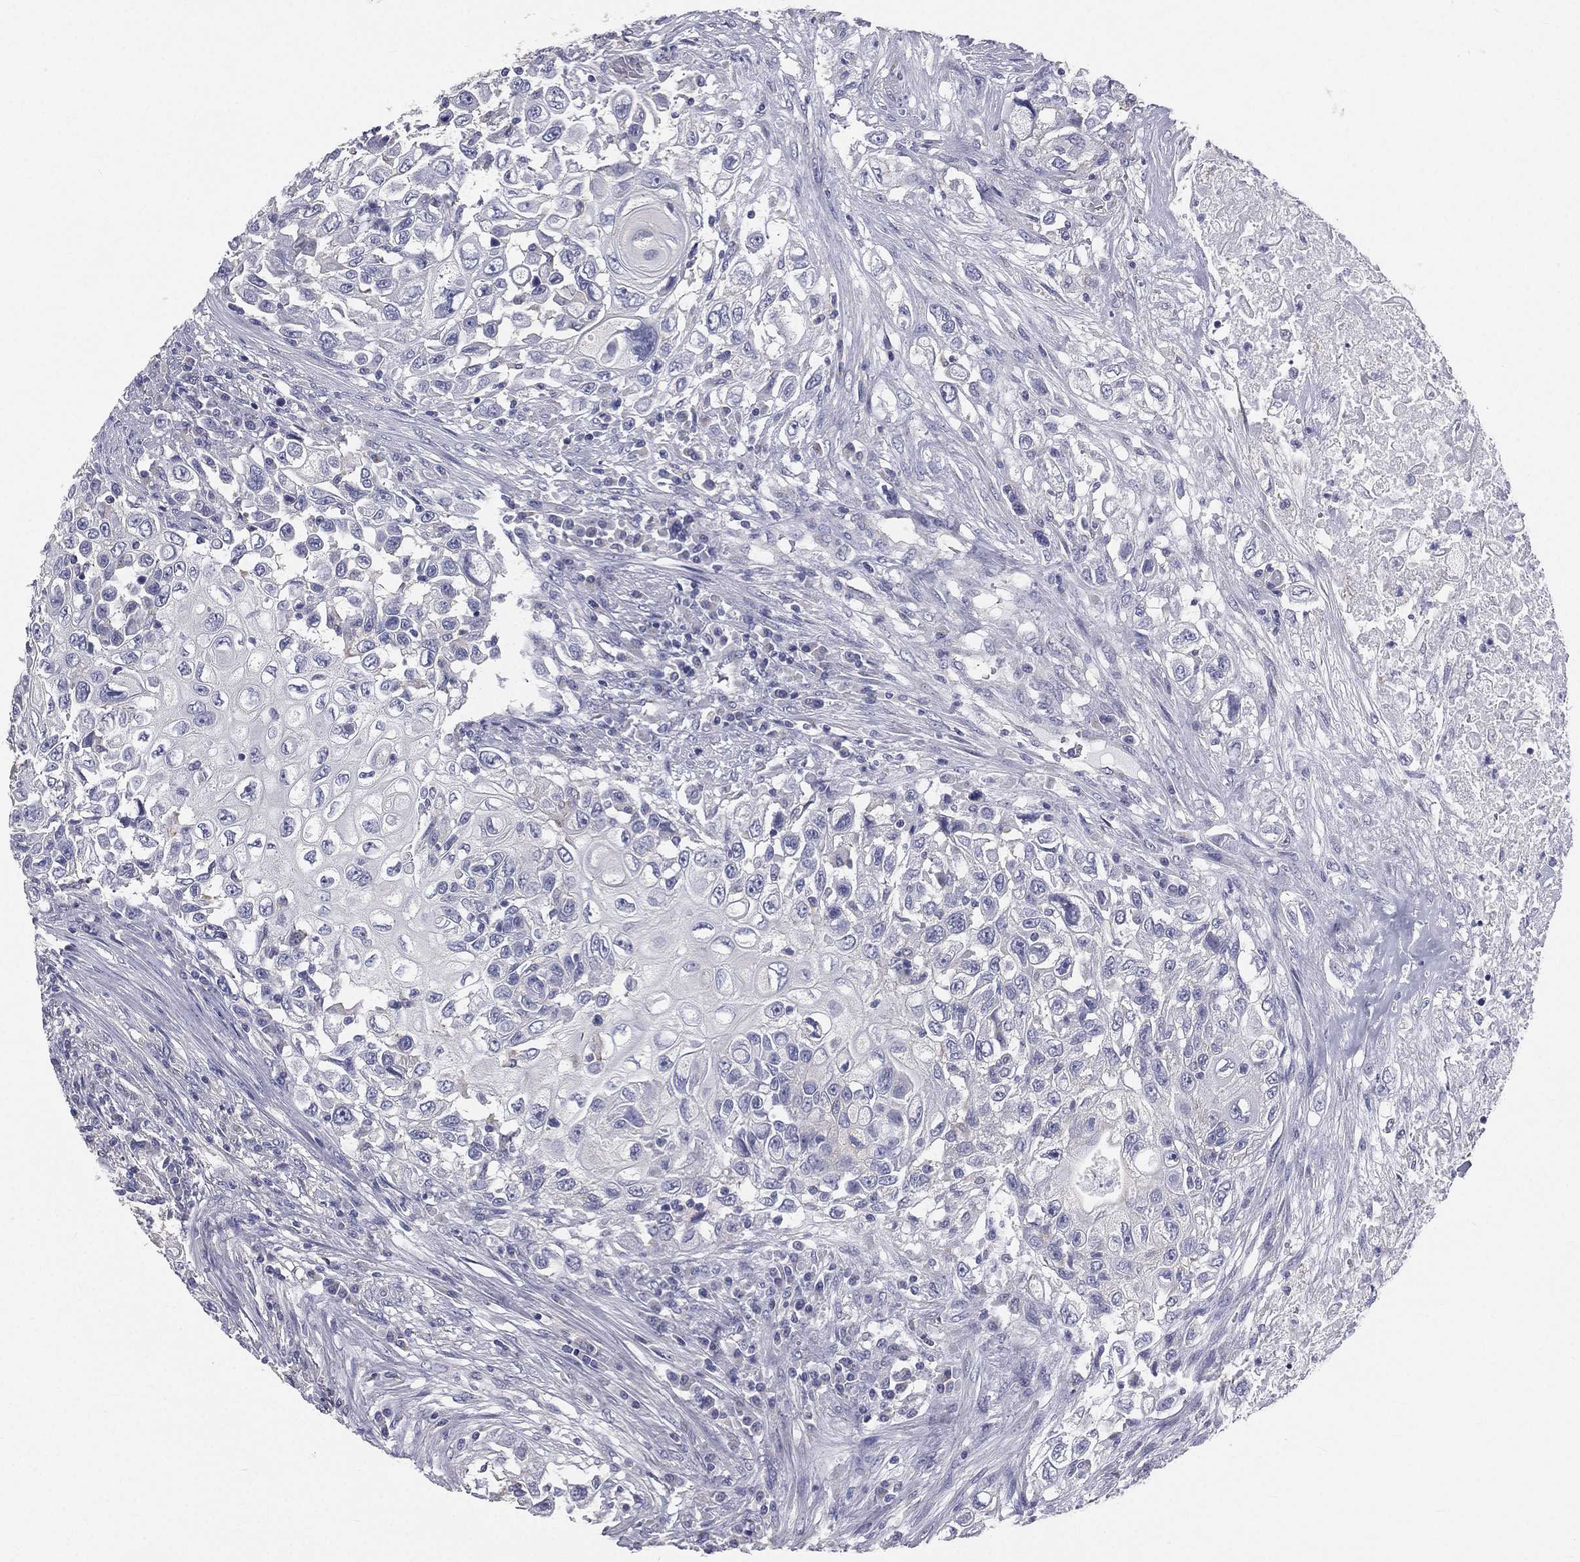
{"staining": {"intensity": "negative", "quantity": "none", "location": "none"}, "tissue": "urothelial cancer", "cell_type": "Tumor cells", "image_type": "cancer", "snomed": [{"axis": "morphology", "description": "Urothelial carcinoma, High grade"}, {"axis": "topography", "description": "Urinary bladder"}], "caption": "Tumor cells are negative for brown protein staining in urothelial cancer.", "gene": "MUC13", "patient": {"sex": "female", "age": 56}}